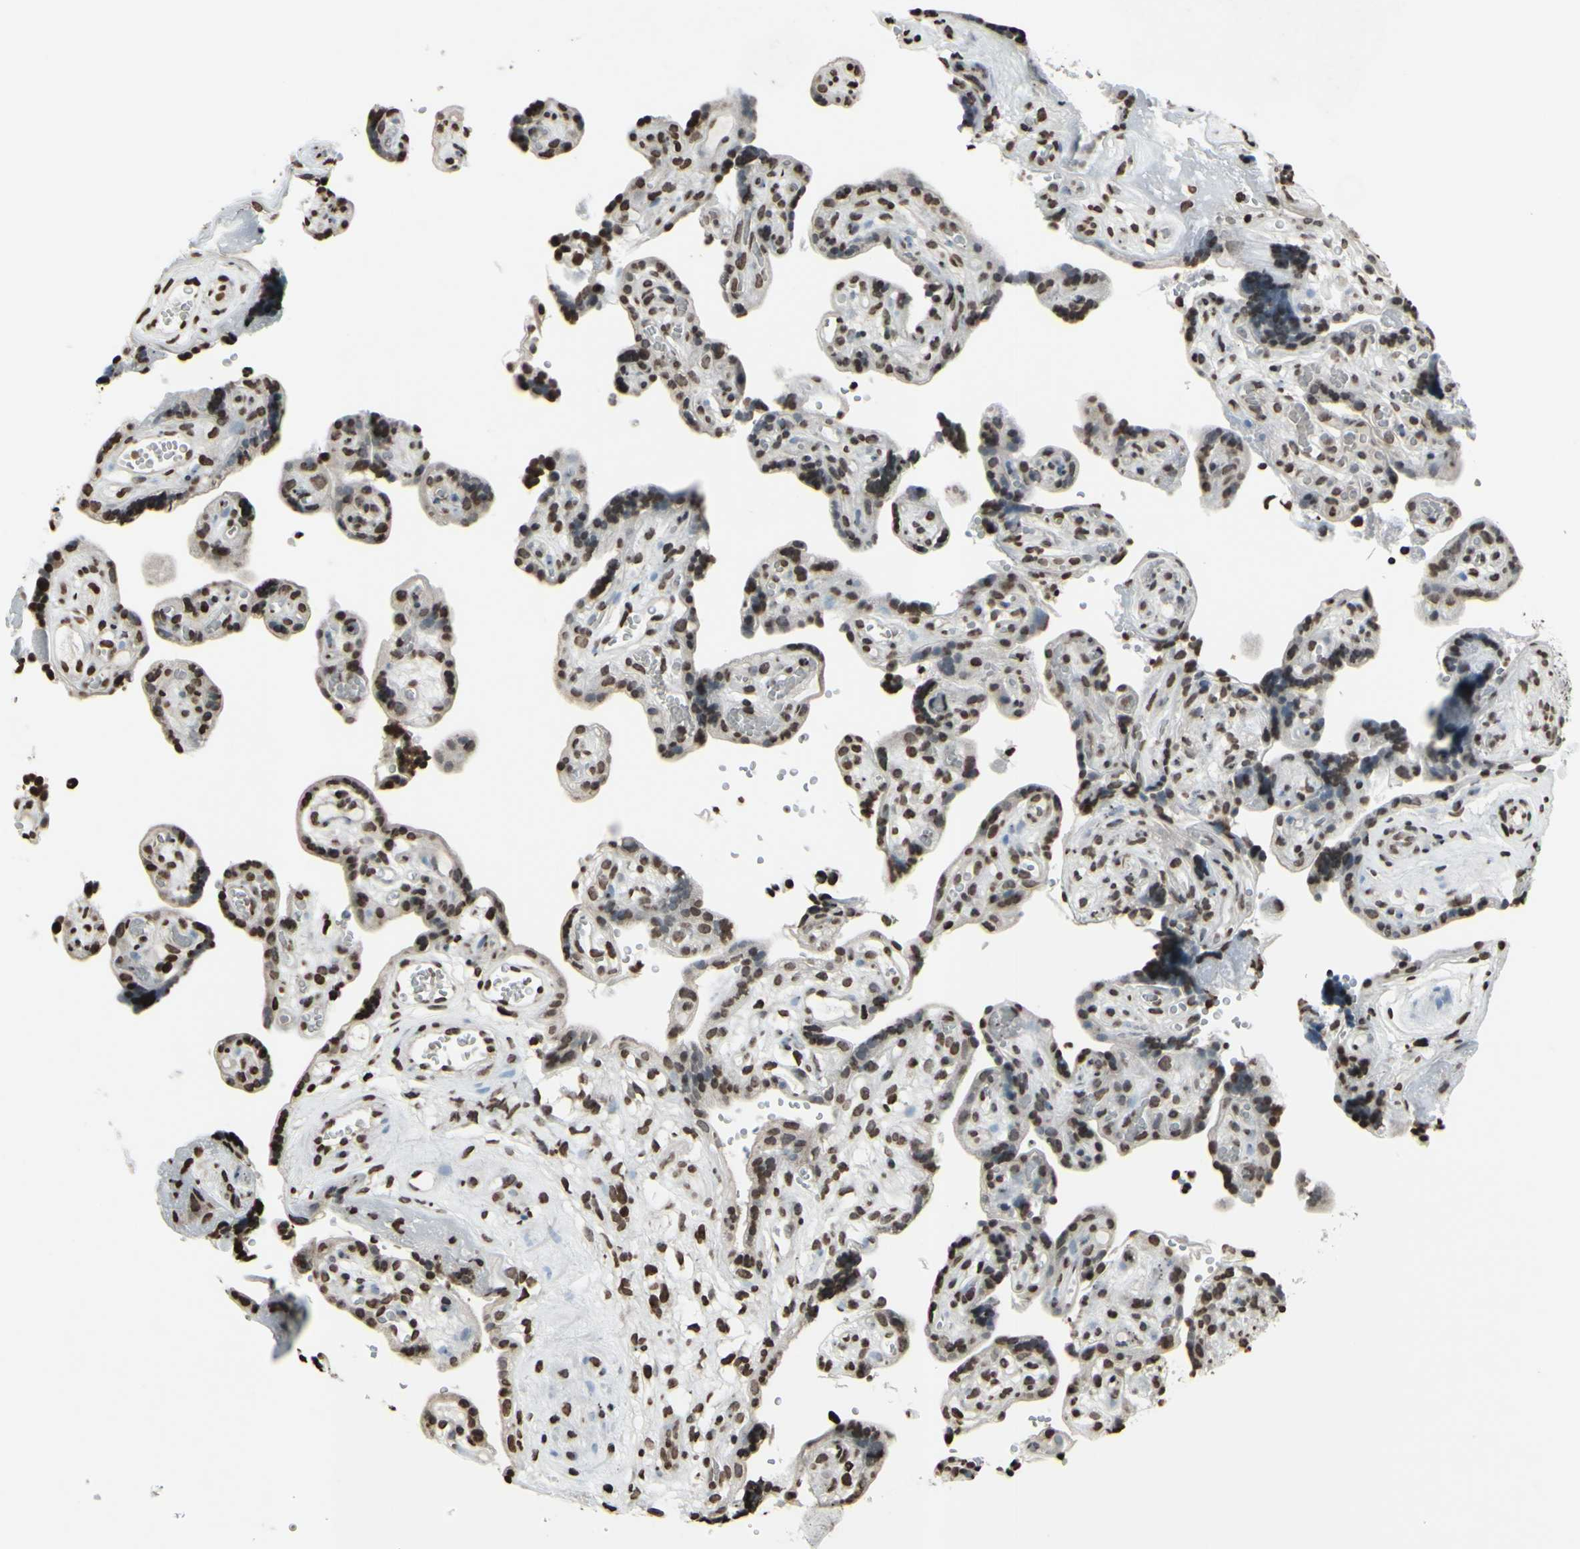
{"staining": {"intensity": "weak", "quantity": "25%-75%", "location": "nuclear"}, "tissue": "placenta", "cell_type": "Decidual cells", "image_type": "normal", "snomed": [{"axis": "morphology", "description": "Normal tissue, NOS"}, {"axis": "topography", "description": "Placenta"}], "caption": "IHC histopathology image of unremarkable placenta: human placenta stained using immunohistochemistry (IHC) exhibits low levels of weak protein expression localized specifically in the nuclear of decidual cells, appearing as a nuclear brown color.", "gene": "CD79B", "patient": {"sex": "female", "age": 30}}